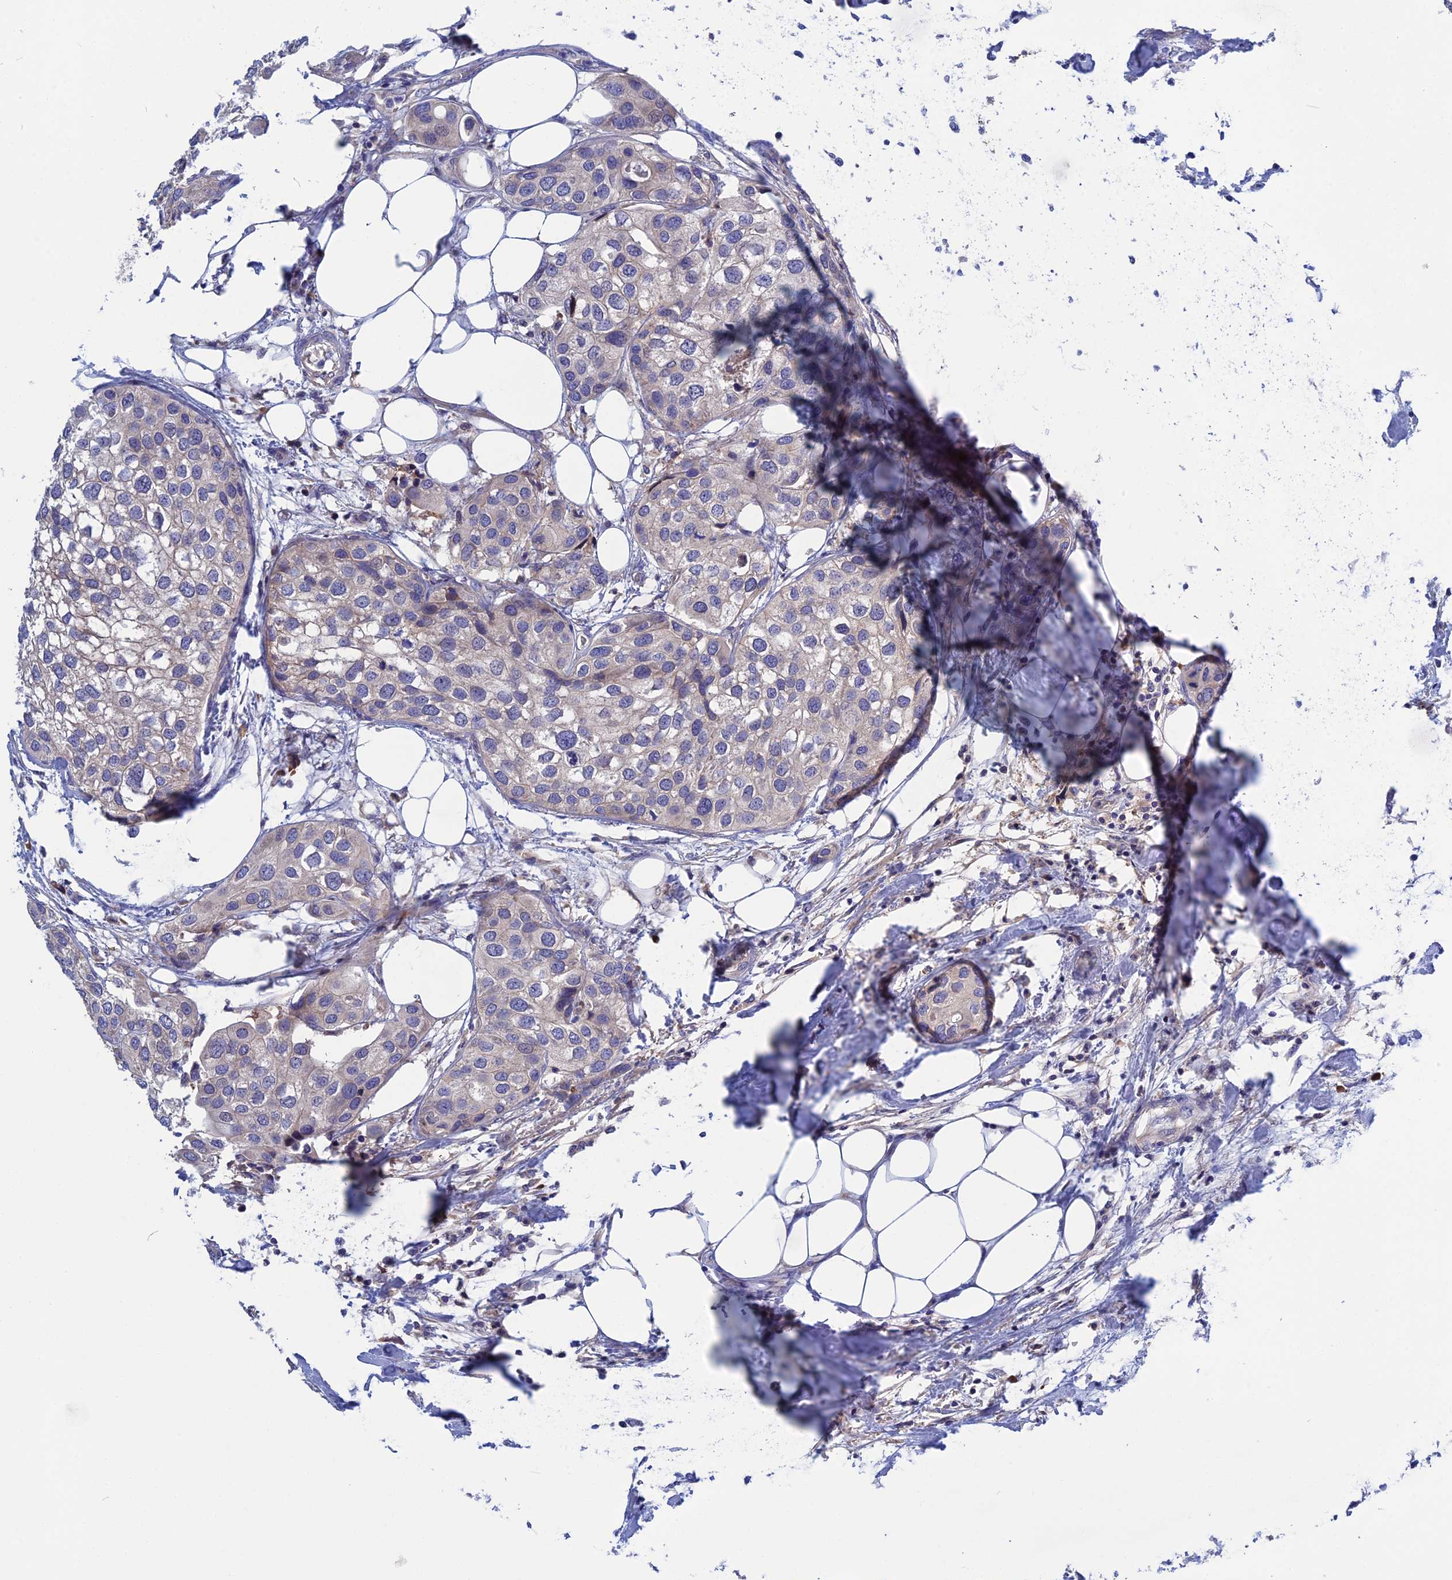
{"staining": {"intensity": "negative", "quantity": "none", "location": "none"}, "tissue": "urothelial cancer", "cell_type": "Tumor cells", "image_type": "cancer", "snomed": [{"axis": "morphology", "description": "Urothelial carcinoma, High grade"}, {"axis": "topography", "description": "Urinary bladder"}], "caption": "IHC photomicrograph of human urothelial cancer stained for a protein (brown), which displays no positivity in tumor cells.", "gene": "CRACD", "patient": {"sex": "male", "age": 64}}